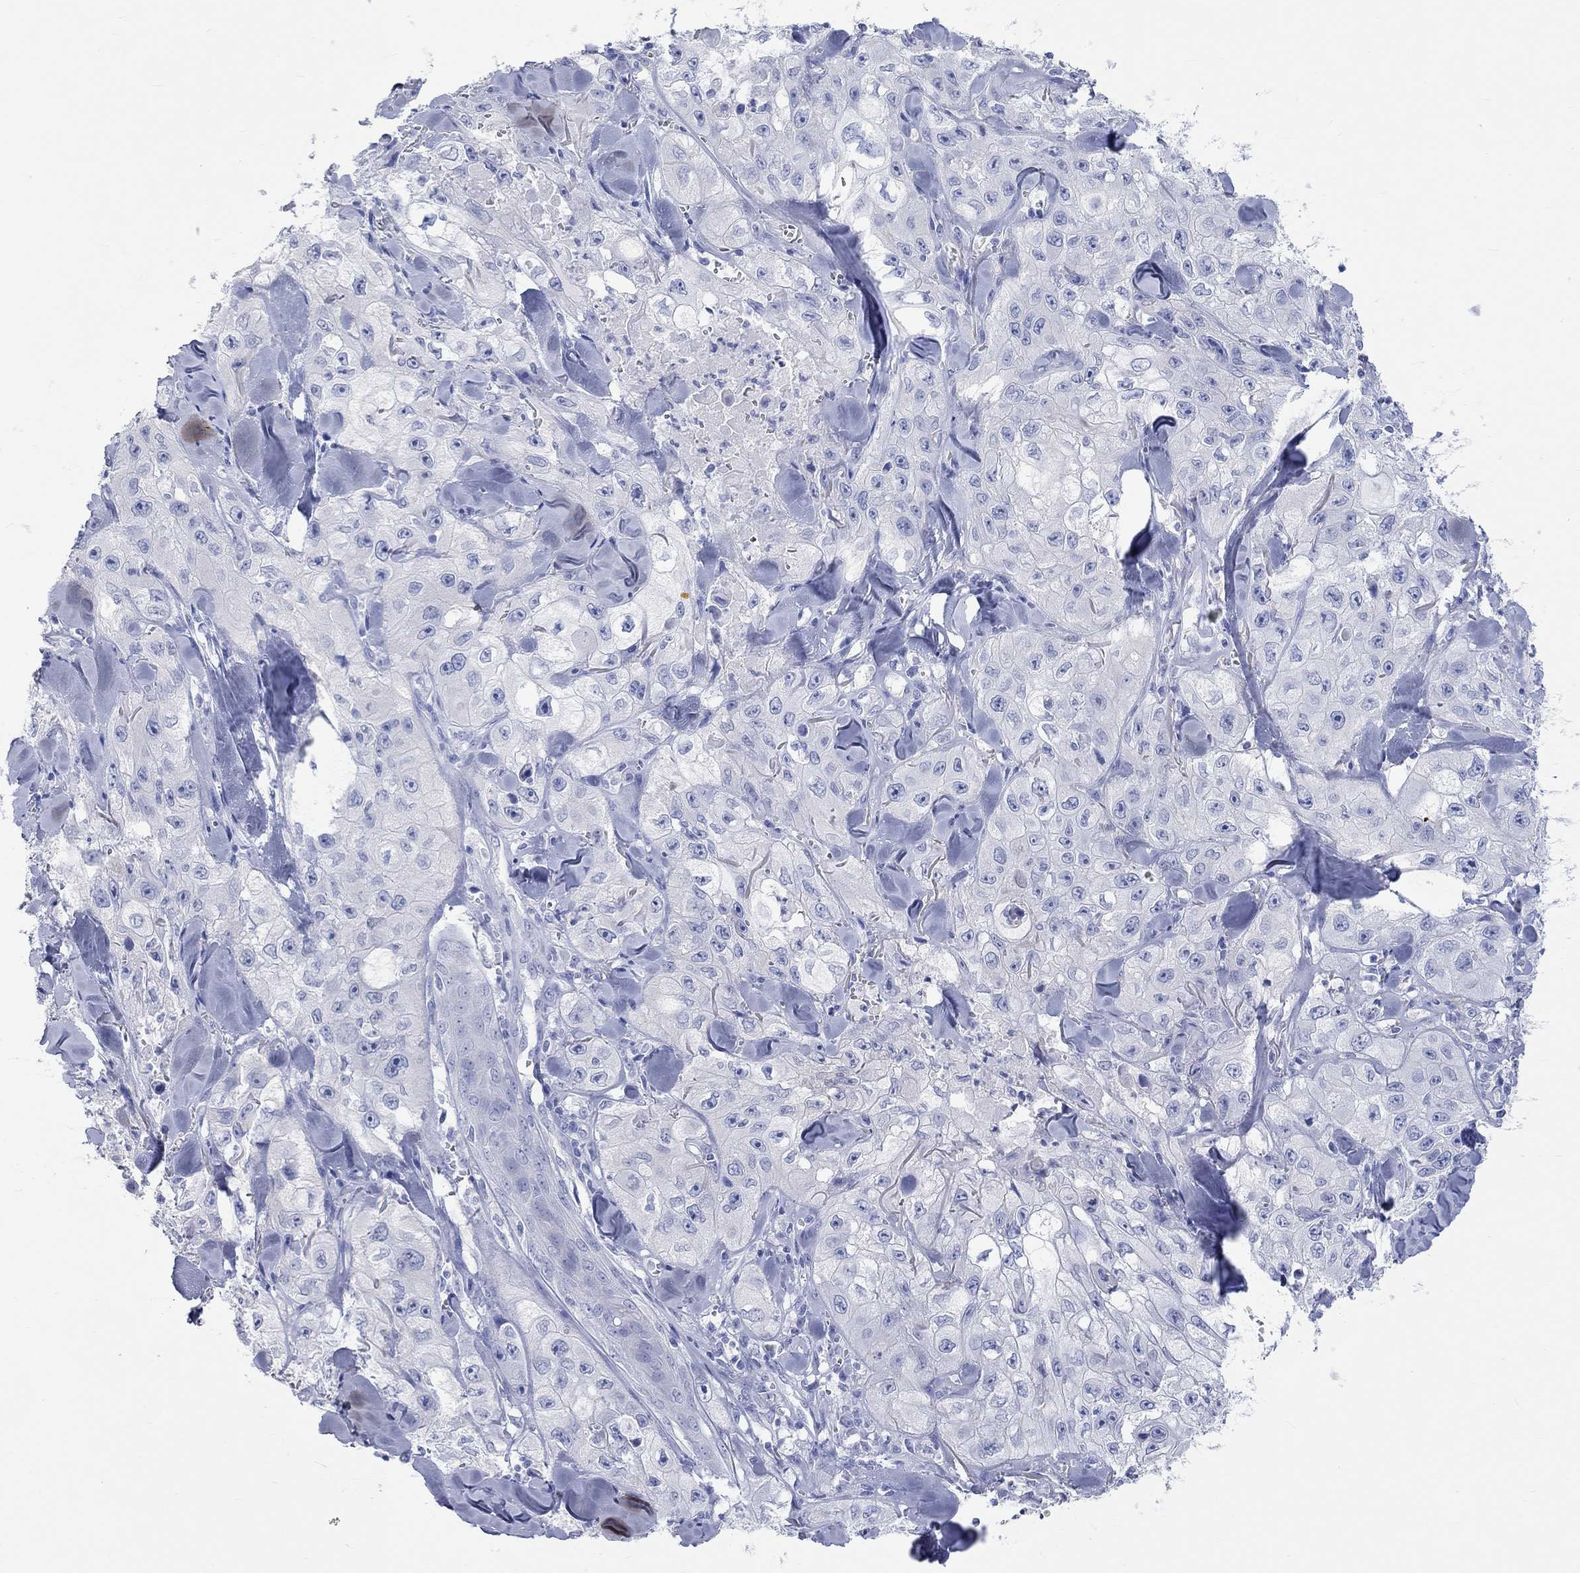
{"staining": {"intensity": "negative", "quantity": "none", "location": "none"}, "tissue": "skin cancer", "cell_type": "Tumor cells", "image_type": "cancer", "snomed": [{"axis": "morphology", "description": "Squamous cell carcinoma, NOS"}, {"axis": "topography", "description": "Skin"}, {"axis": "topography", "description": "Subcutis"}], "caption": "The immunohistochemistry (IHC) image has no significant expression in tumor cells of skin squamous cell carcinoma tissue.", "gene": "SPATA9", "patient": {"sex": "male", "age": 73}}